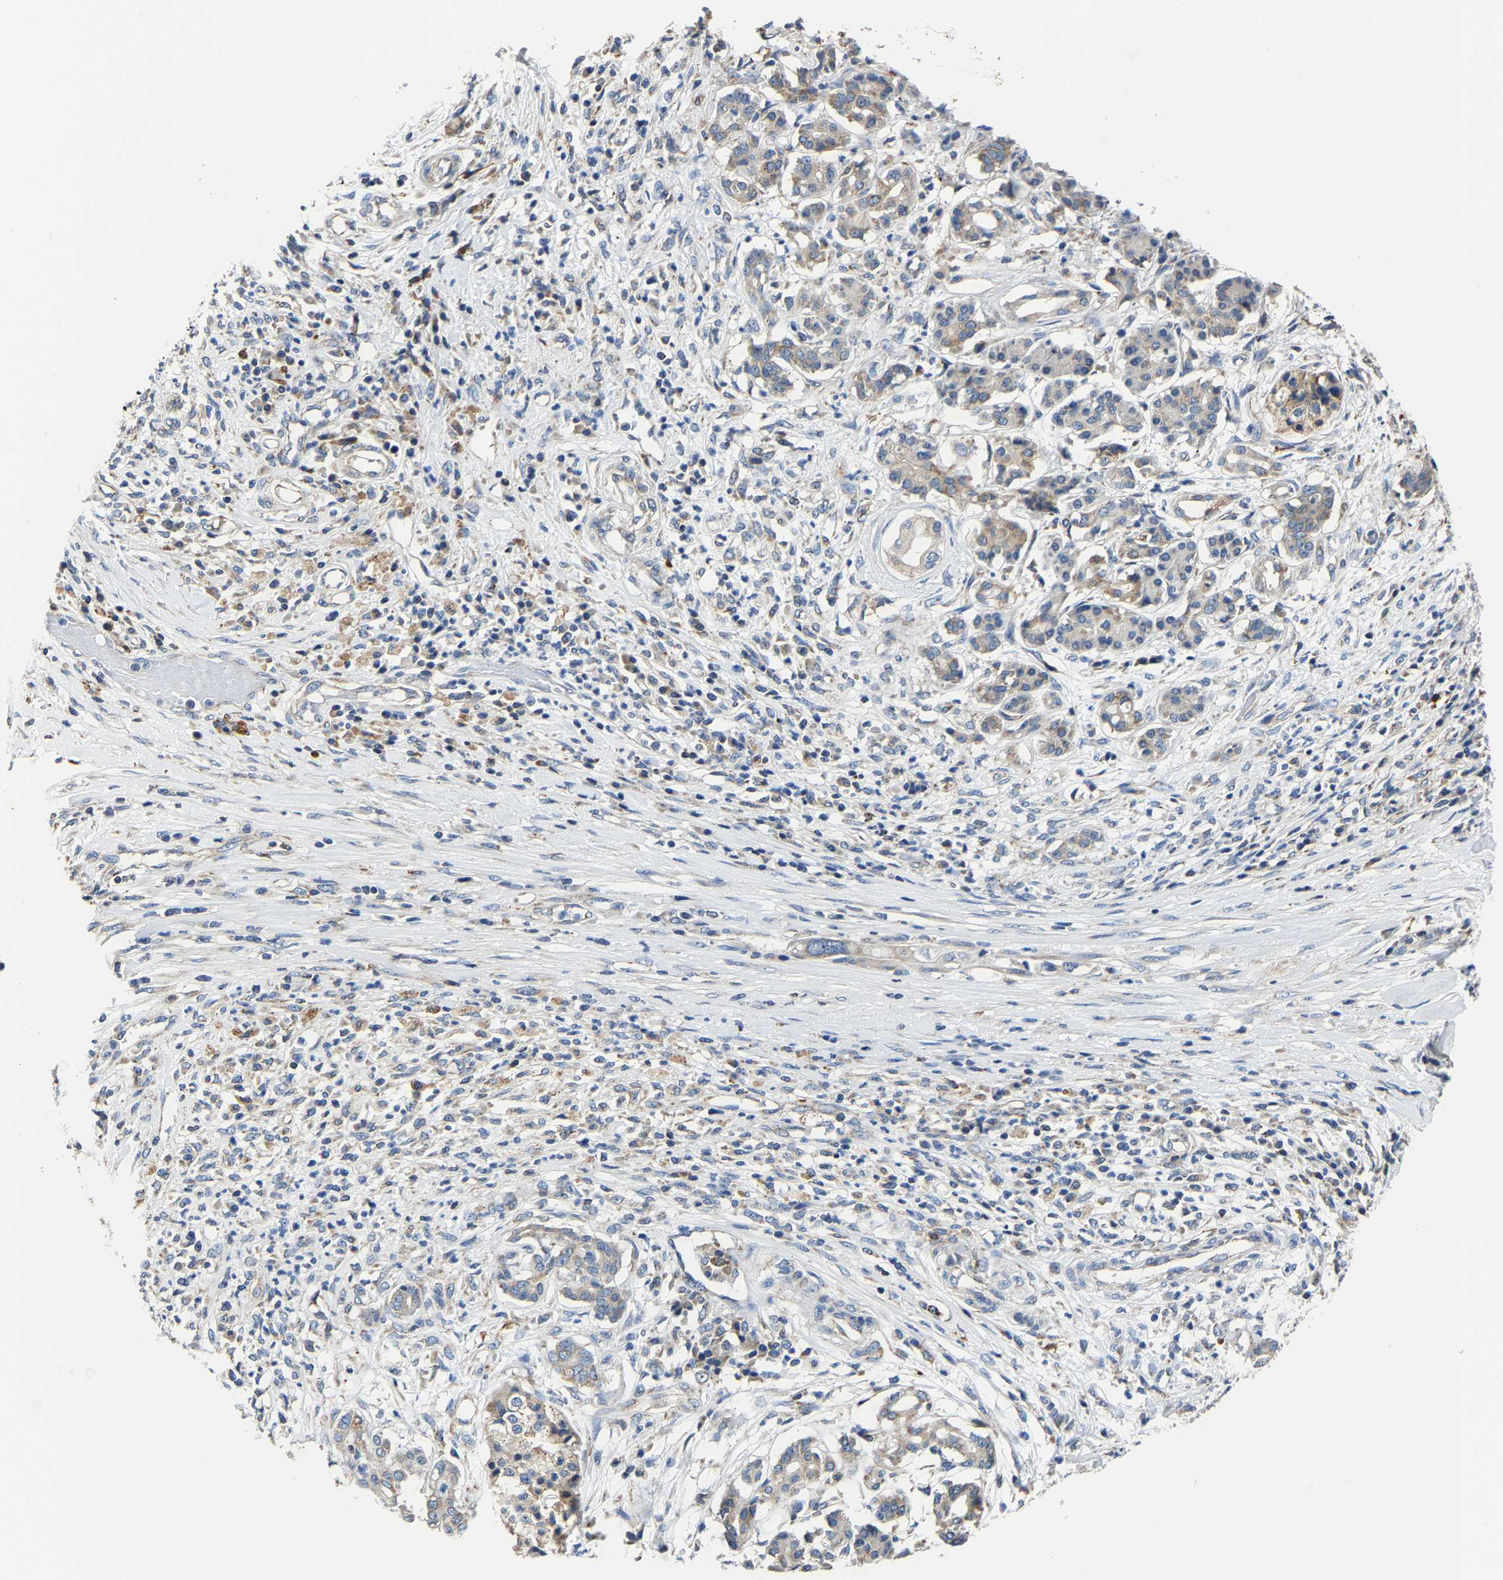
{"staining": {"intensity": "weak", "quantity": ">75%", "location": "cytoplasmic/membranous"}, "tissue": "pancreatic cancer", "cell_type": "Tumor cells", "image_type": "cancer", "snomed": [{"axis": "morphology", "description": "Adenocarcinoma, NOS"}, {"axis": "topography", "description": "Pancreas"}], "caption": "Tumor cells show low levels of weak cytoplasmic/membranous staining in approximately >75% of cells in pancreatic adenocarcinoma.", "gene": "AGK", "patient": {"sex": "female", "age": 56}}